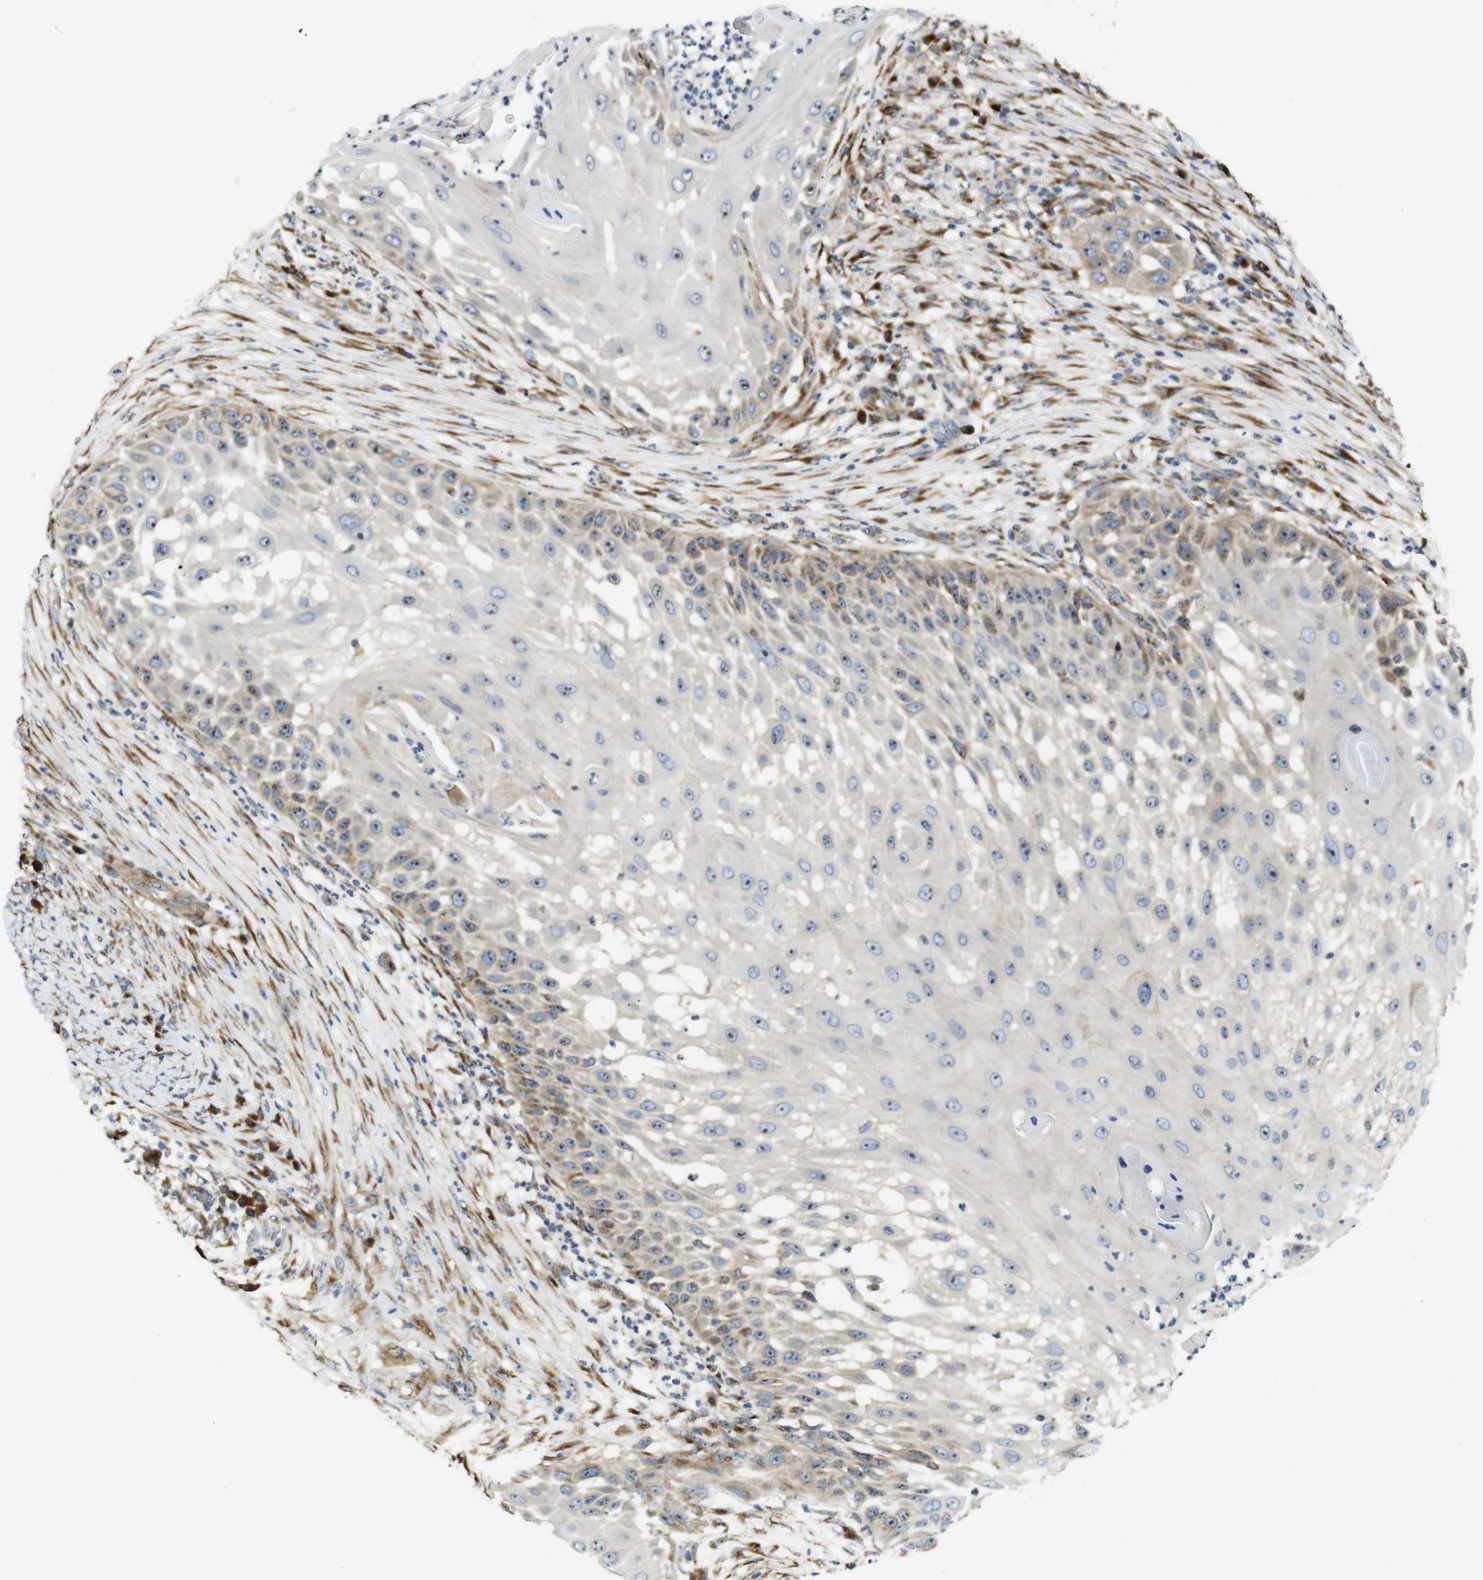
{"staining": {"intensity": "weak", "quantity": "<25%", "location": "cytoplasmic/membranous,nuclear"}, "tissue": "skin cancer", "cell_type": "Tumor cells", "image_type": "cancer", "snomed": [{"axis": "morphology", "description": "Squamous cell carcinoma, NOS"}, {"axis": "topography", "description": "Skin"}], "caption": "High magnification brightfield microscopy of skin cancer stained with DAB (brown) and counterstained with hematoxylin (blue): tumor cells show no significant positivity. (DAB (3,3'-diaminobenzidine) IHC with hematoxylin counter stain).", "gene": "TMEM143", "patient": {"sex": "female", "age": 44}}